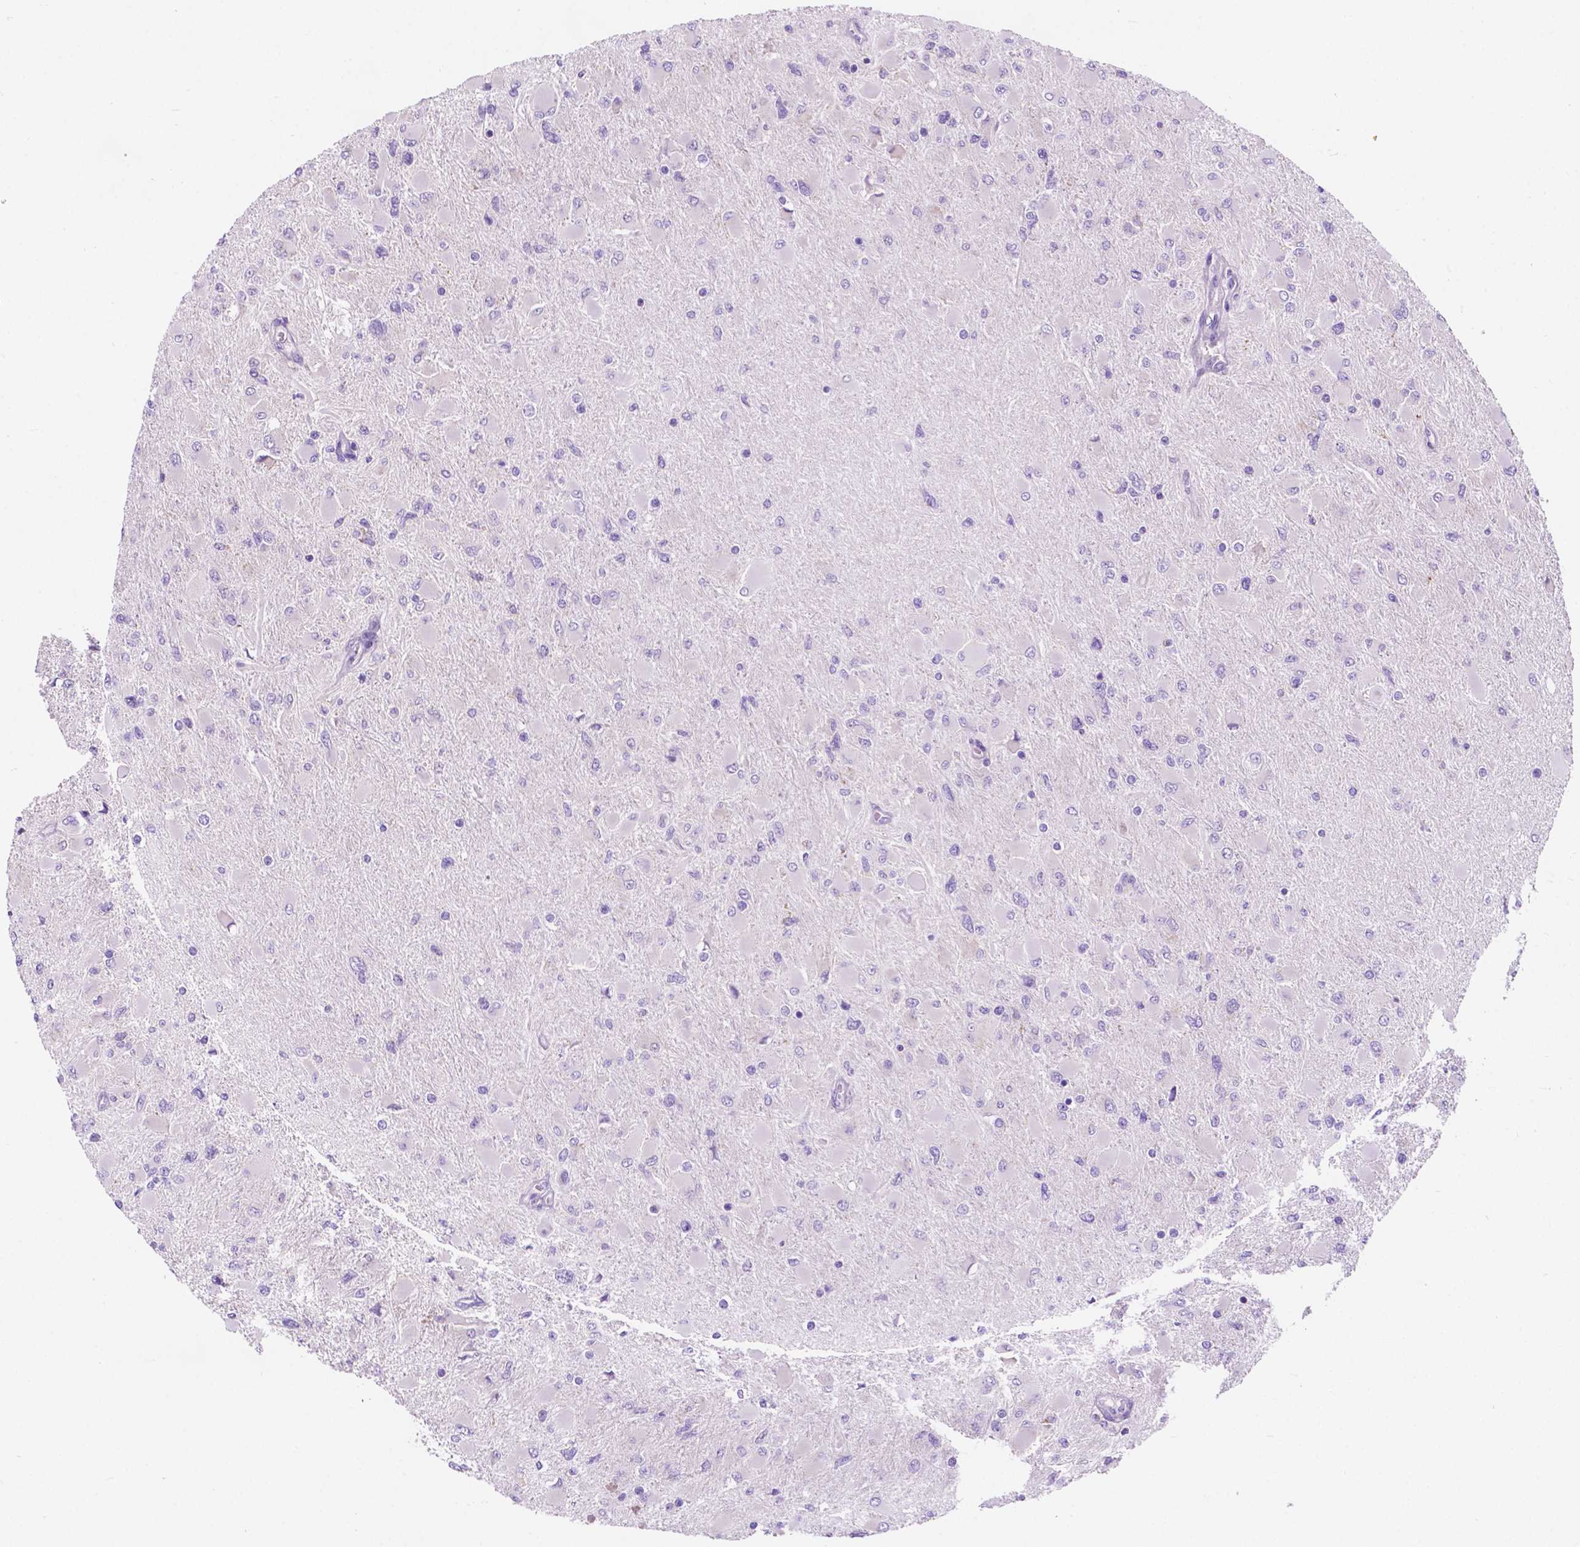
{"staining": {"intensity": "negative", "quantity": "none", "location": "none"}, "tissue": "glioma", "cell_type": "Tumor cells", "image_type": "cancer", "snomed": [{"axis": "morphology", "description": "Glioma, malignant, High grade"}, {"axis": "topography", "description": "Cerebral cortex"}], "caption": "The image demonstrates no staining of tumor cells in malignant high-grade glioma. The staining is performed using DAB brown chromogen with nuclei counter-stained in using hematoxylin.", "gene": "TRPV5", "patient": {"sex": "female", "age": 36}}